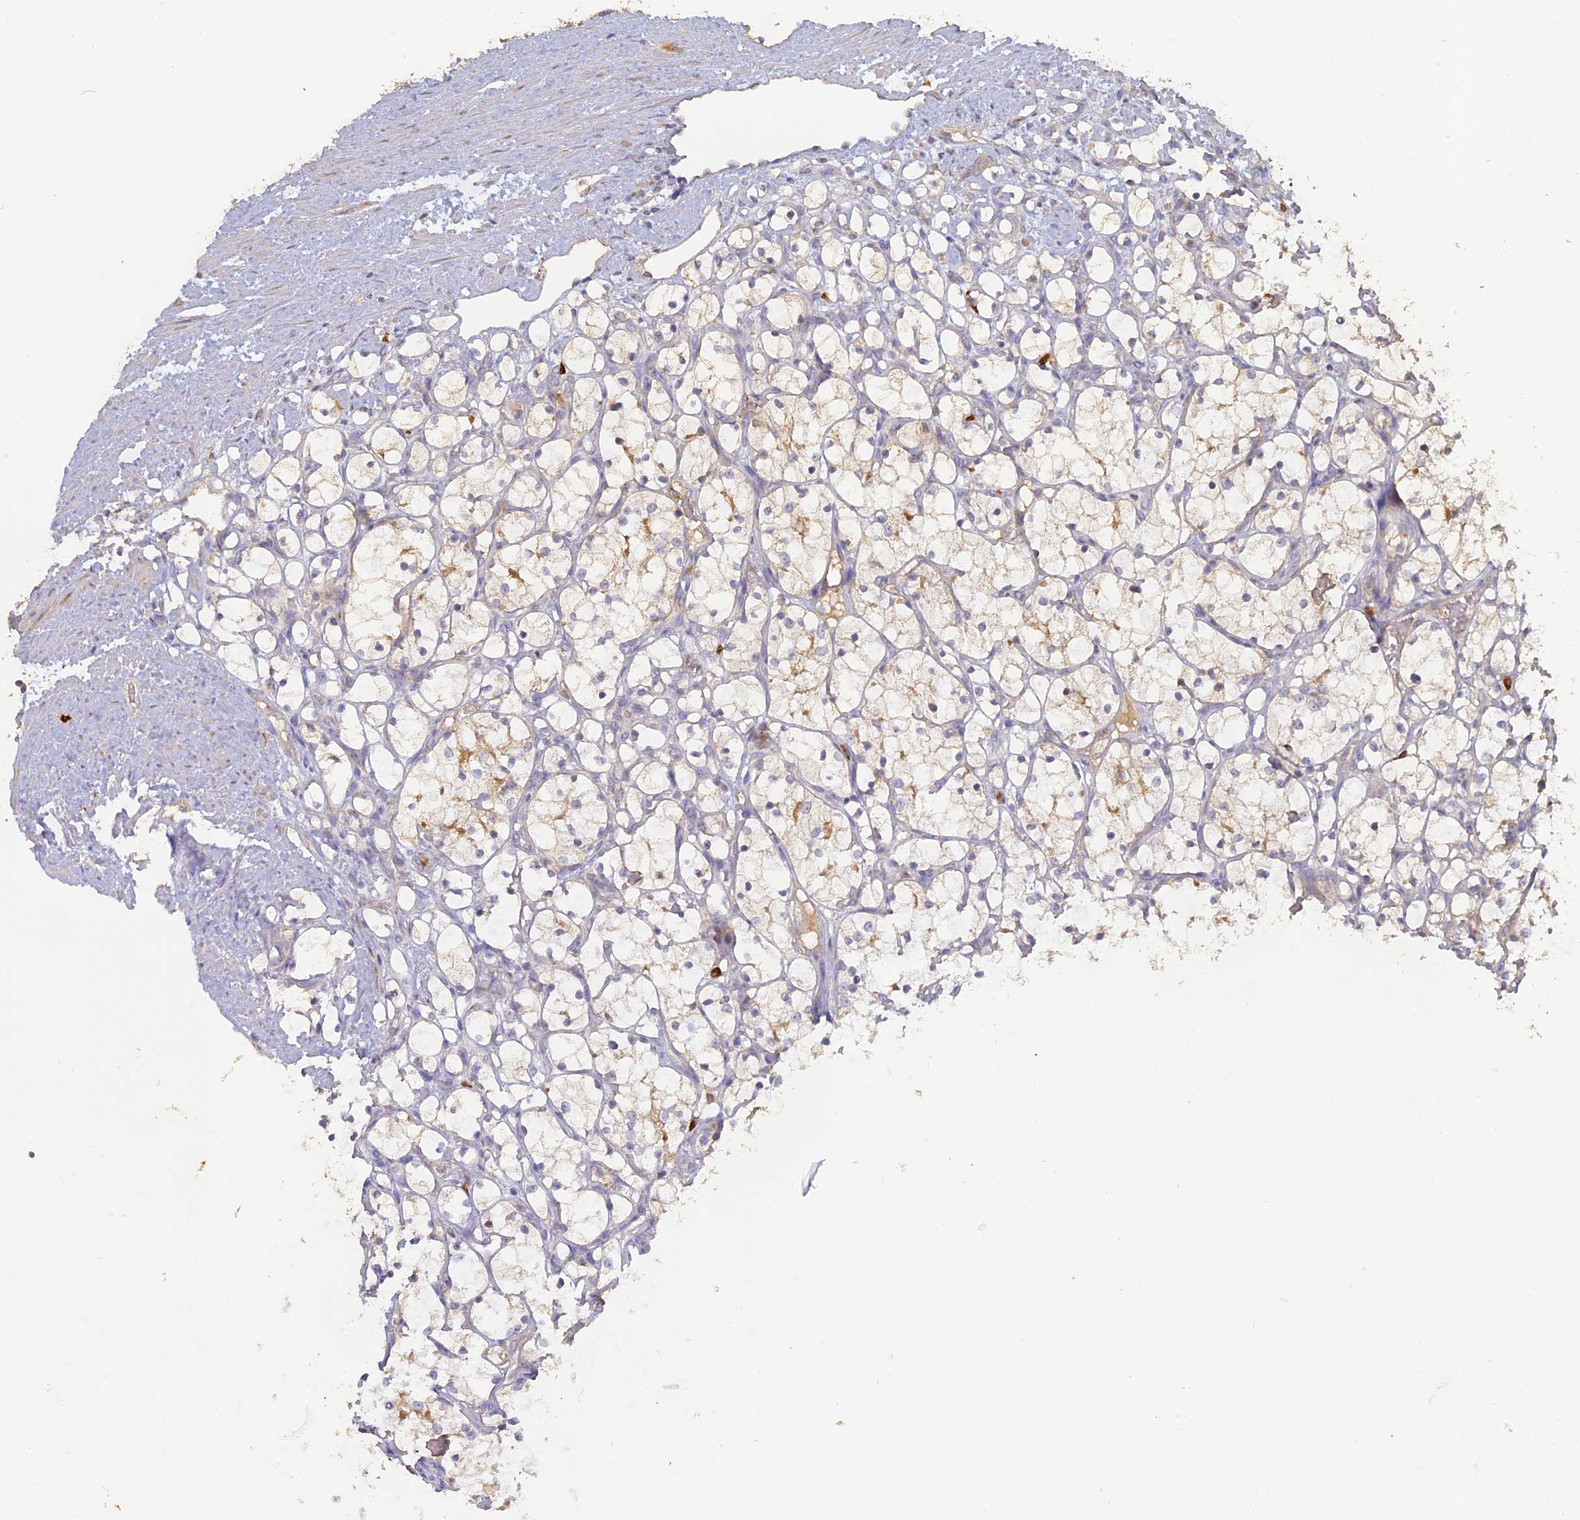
{"staining": {"intensity": "weak", "quantity": "<25%", "location": "cytoplasmic/membranous"}, "tissue": "renal cancer", "cell_type": "Tumor cells", "image_type": "cancer", "snomed": [{"axis": "morphology", "description": "Adenocarcinoma, NOS"}, {"axis": "topography", "description": "Kidney"}], "caption": "IHC histopathology image of human adenocarcinoma (renal) stained for a protein (brown), which shows no staining in tumor cells.", "gene": "SFT2D2", "patient": {"sex": "female", "age": 69}}